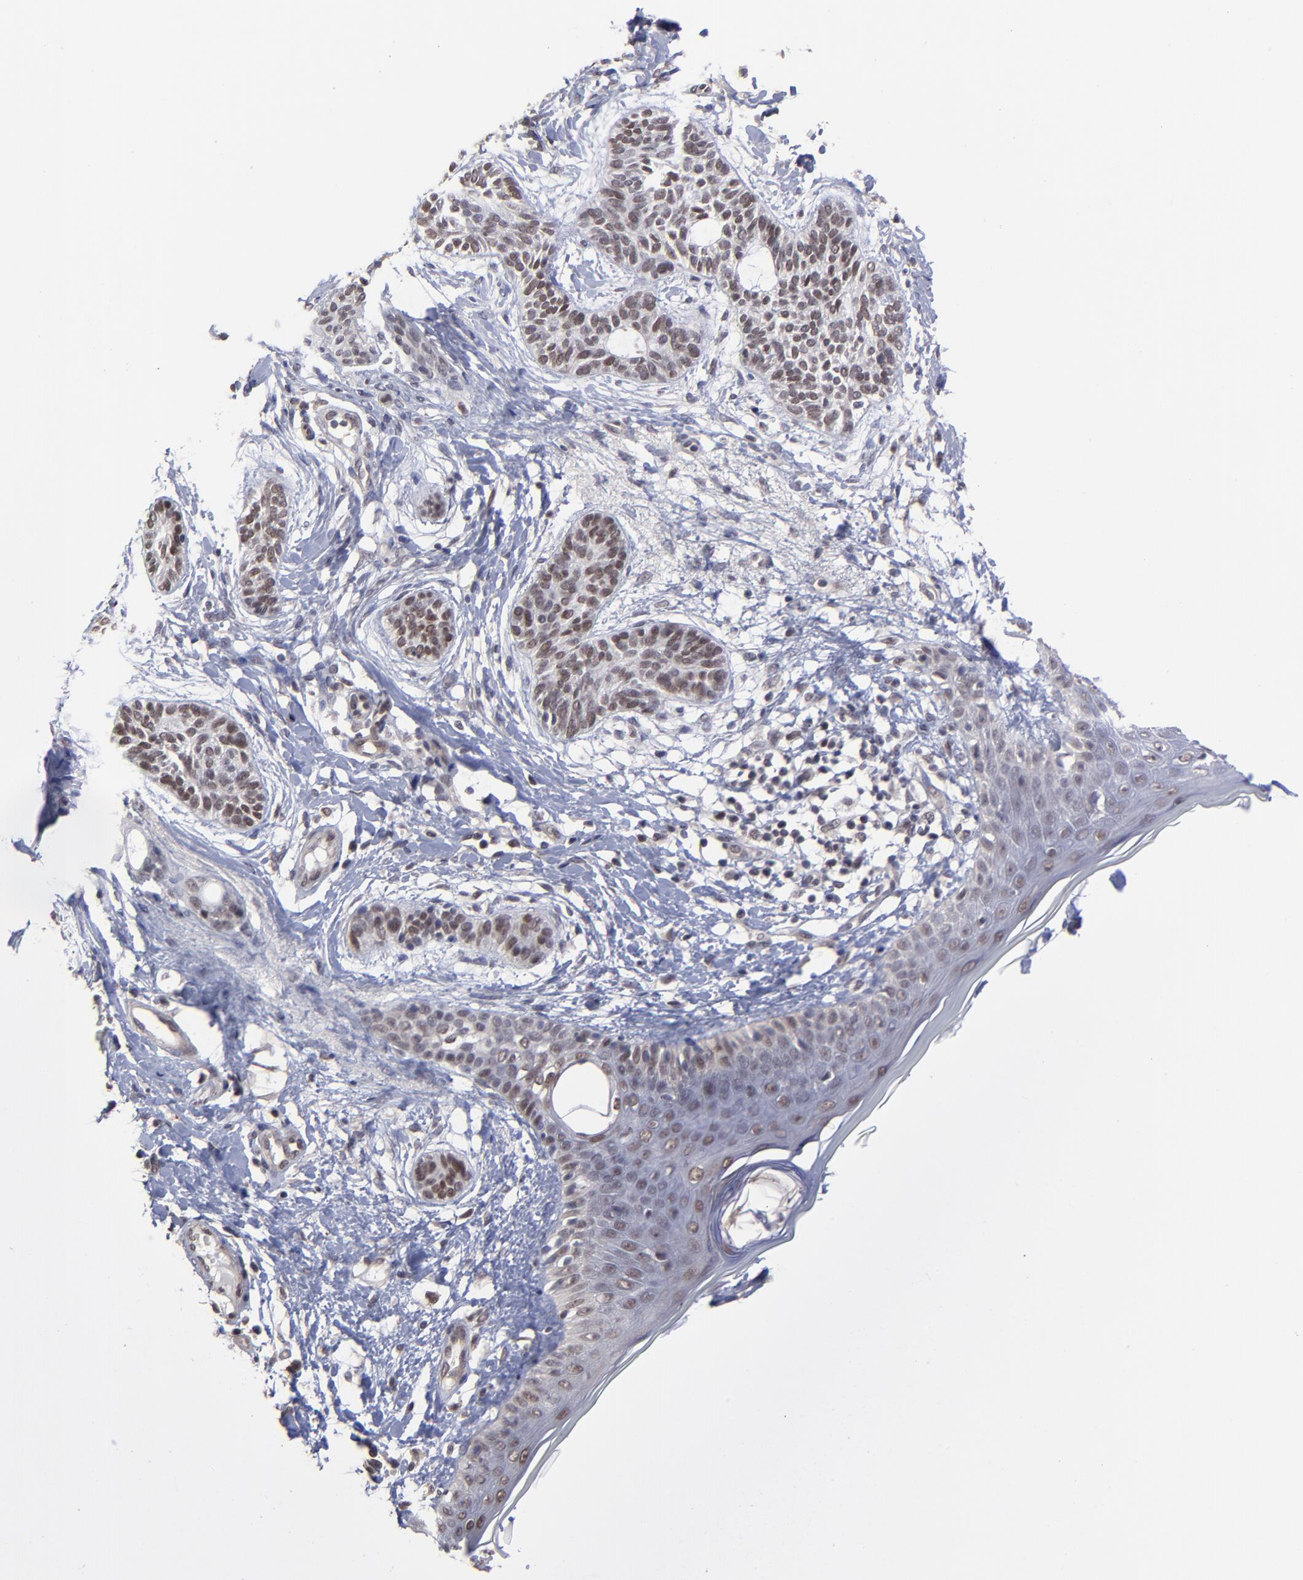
{"staining": {"intensity": "weak", "quantity": "25%-75%", "location": "nuclear"}, "tissue": "skin cancer", "cell_type": "Tumor cells", "image_type": "cancer", "snomed": [{"axis": "morphology", "description": "Normal tissue, NOS"}, {"axis": "morphology", "description": "Basal cell carcinoma"}, {"axis": "topography", "description": "Skin"}], "caption": "This histopathology image demonstrates skin cancer (basal cell carcinoma) stained with immunohistochemistry (IHC) to label a protein in brown. The nuclear of tumor cells show weak positivity for the protein. Nuclei are counter-stained blue.", "gene": "ZNF419", "patient": {"sex": "male", "age": 63}}